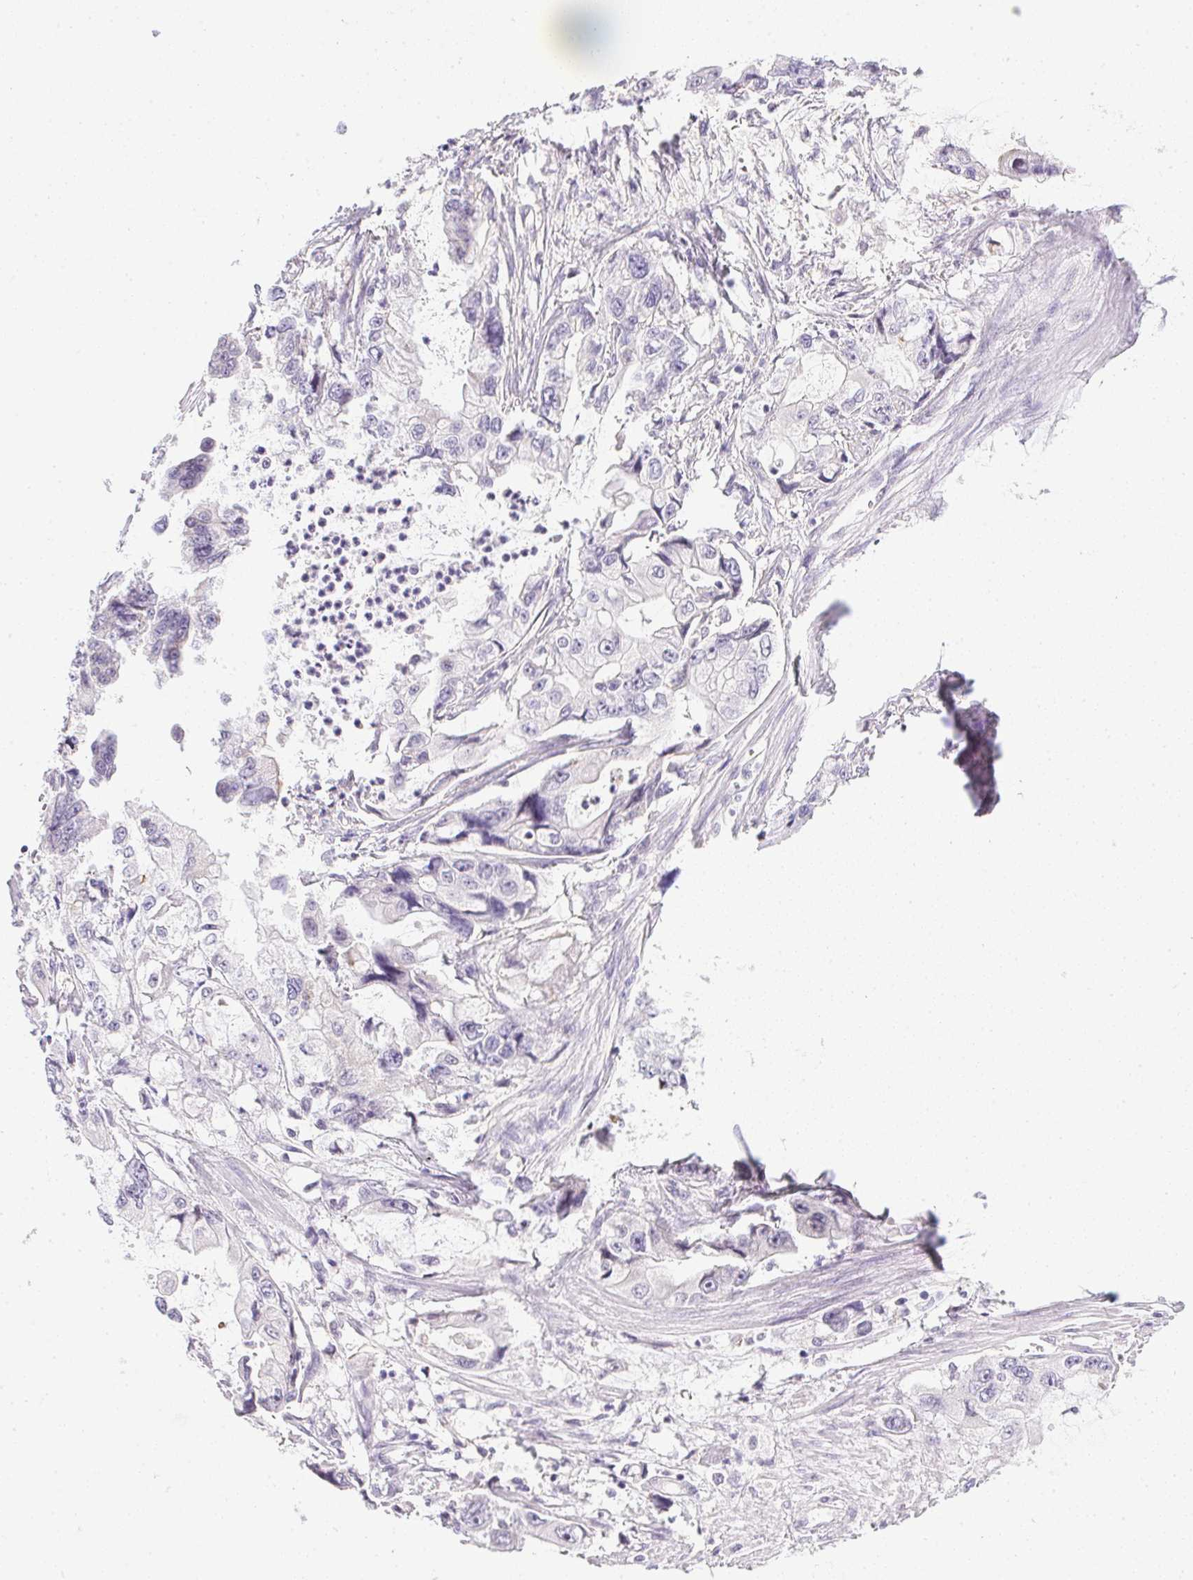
{"staining": {"intensity": "negative", "quantity": "none", "location": "none"}, "tissue": "stomach cancer", "cell_type": "Tumor cells", "image_type": "cancer", "snomed": [{"axis": "morphology", "description": "Adenocarcinoma, NOS"}, {"axis": "topography", "description": "Pancreas"}, {"axis": "topography", "description": "Stomach, upper"}, {"axis": "topography", "description": "Stomach"}], "caption": "Immunohistochemistry (IHC) micrograph of human stomach cancer stained for a protein (brown), which exhibits no staining in tumor cells.", "gene": "PRL", "patient": {"sex": "male", "age": 77}}